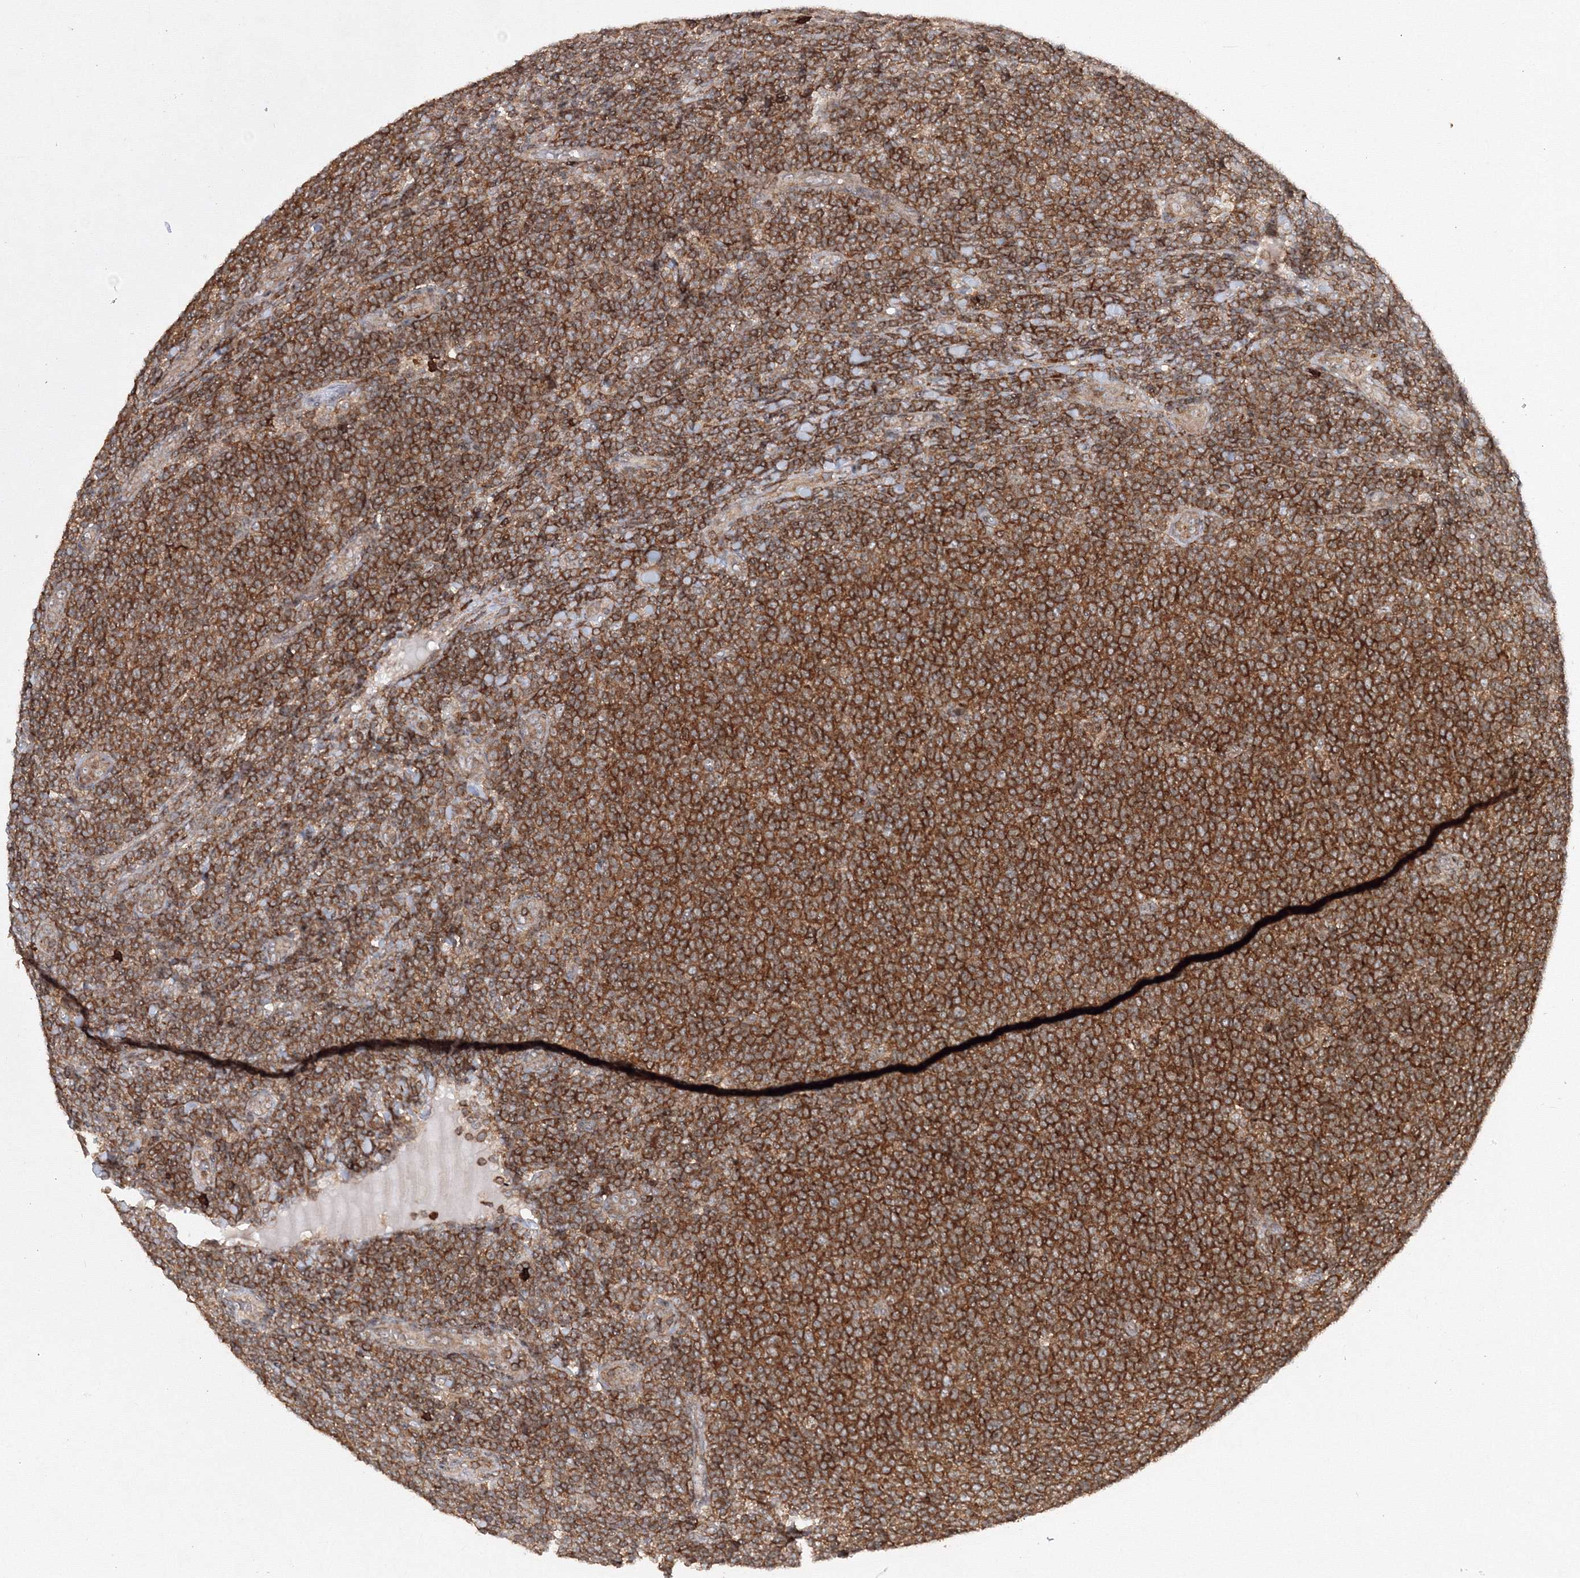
{"staining": {"intensity": "strong", "quantity": ">75%", "location": "cytoplasmic/membranous"}, "tissue": "lymphoma", "cell_type": "Tumor cells", "image_type": "cancer", "snomed": [{"axis": "morphology", "description": "Malignant lymphoma, non-Hodgkin's type, Low grade"}, {"axis": "topography", "description": "Lymph node"}], "caption": "Immunohistochemistry (DAB (3,3'-diaminobenzidine)) staining of human lymphoma shows strong cytoplasmic/membranous protein staining in about >75% of tumor cells. Ihc stains the protein of interest in brown and the nuclei are stained blue.", "gene": "MKRN2", "patient": {"sex": "male", "age": 66}}